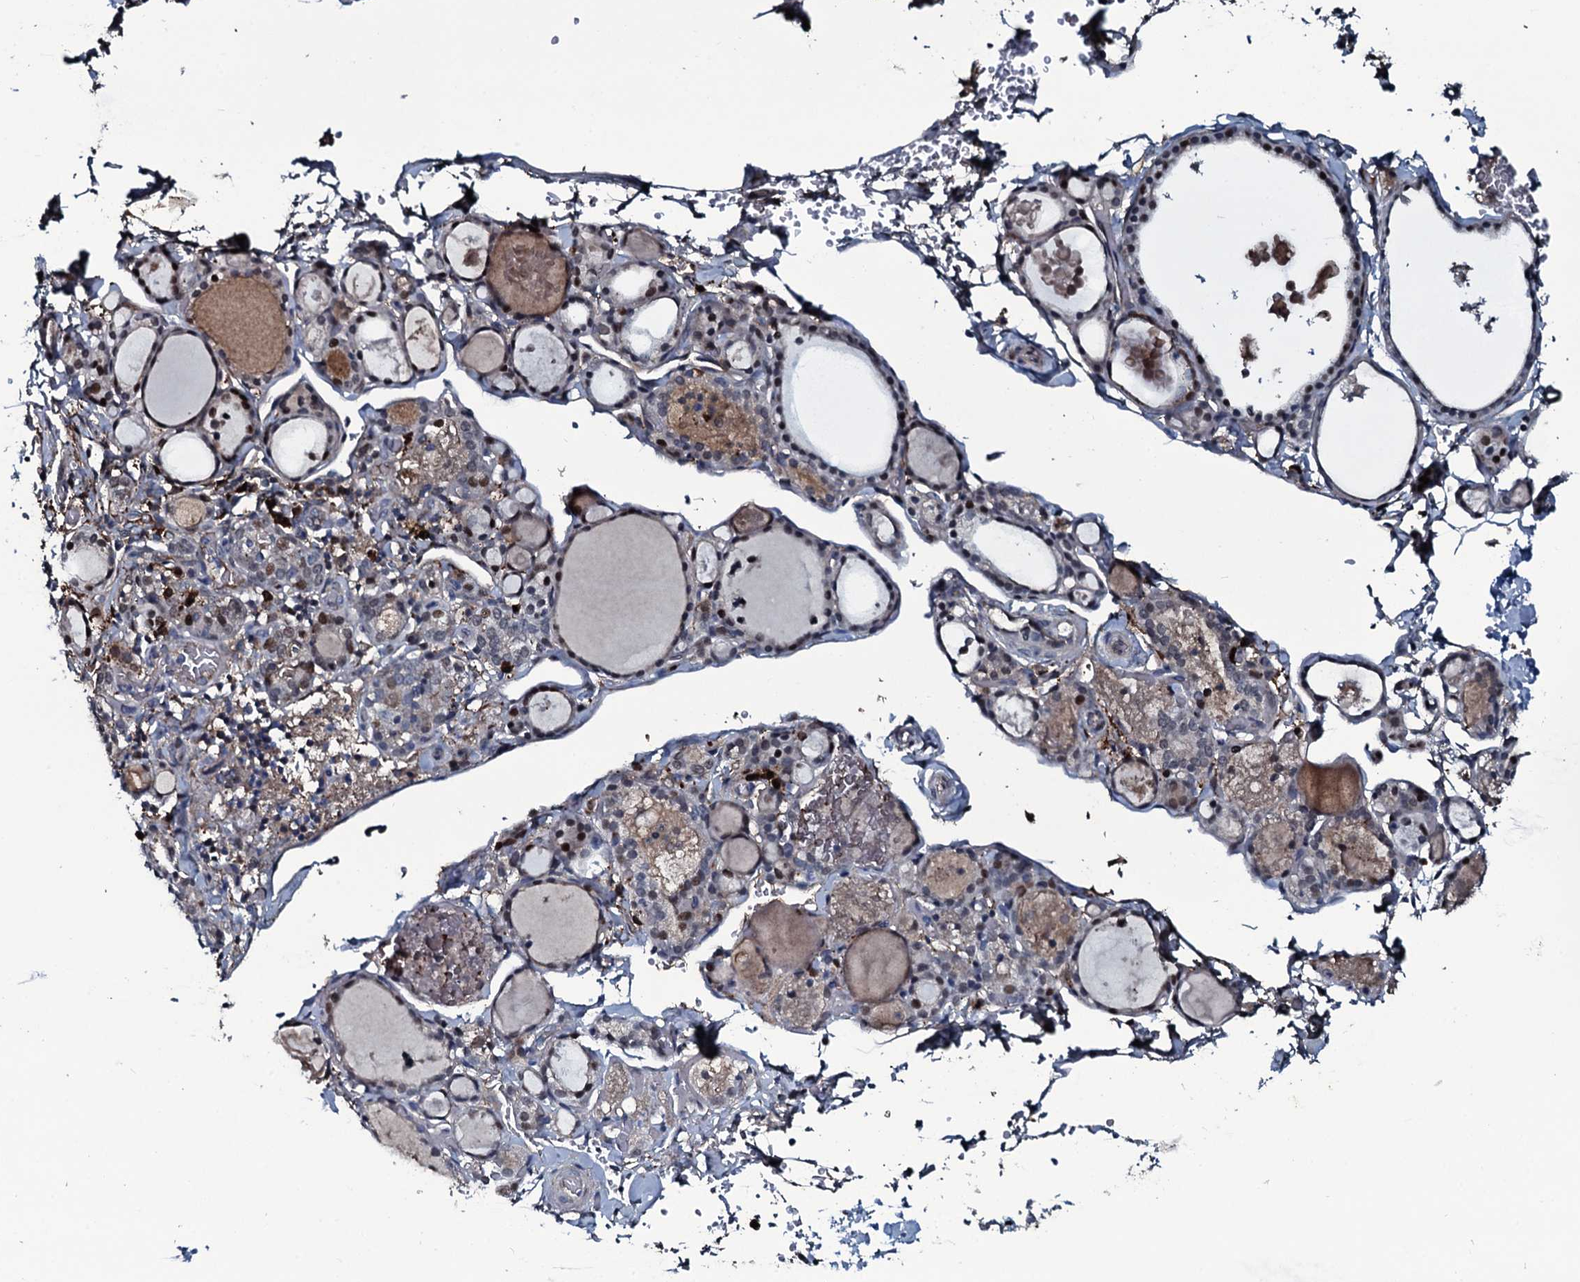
{"staining": {"intensity": "moderate", "quantity": "<25%", "location": "nuclear"}, "tissue": "thyroid gland", "cell_type": "Glandular cells", "image_type": "normal", "snomed": [{"axis": "morphology", "description": "Normal tissue, NOS"}, {"axis": "topography", "description": "Thyroid gland"}], "caption": "The micrograph shows immunohistochemical staining of benign thyroid gland. There is moderate nuclear positivity is seen in approximately <25% of glandular cells.", "gene": "LYG2", "patient": {"sex": "male", "age": 56}}